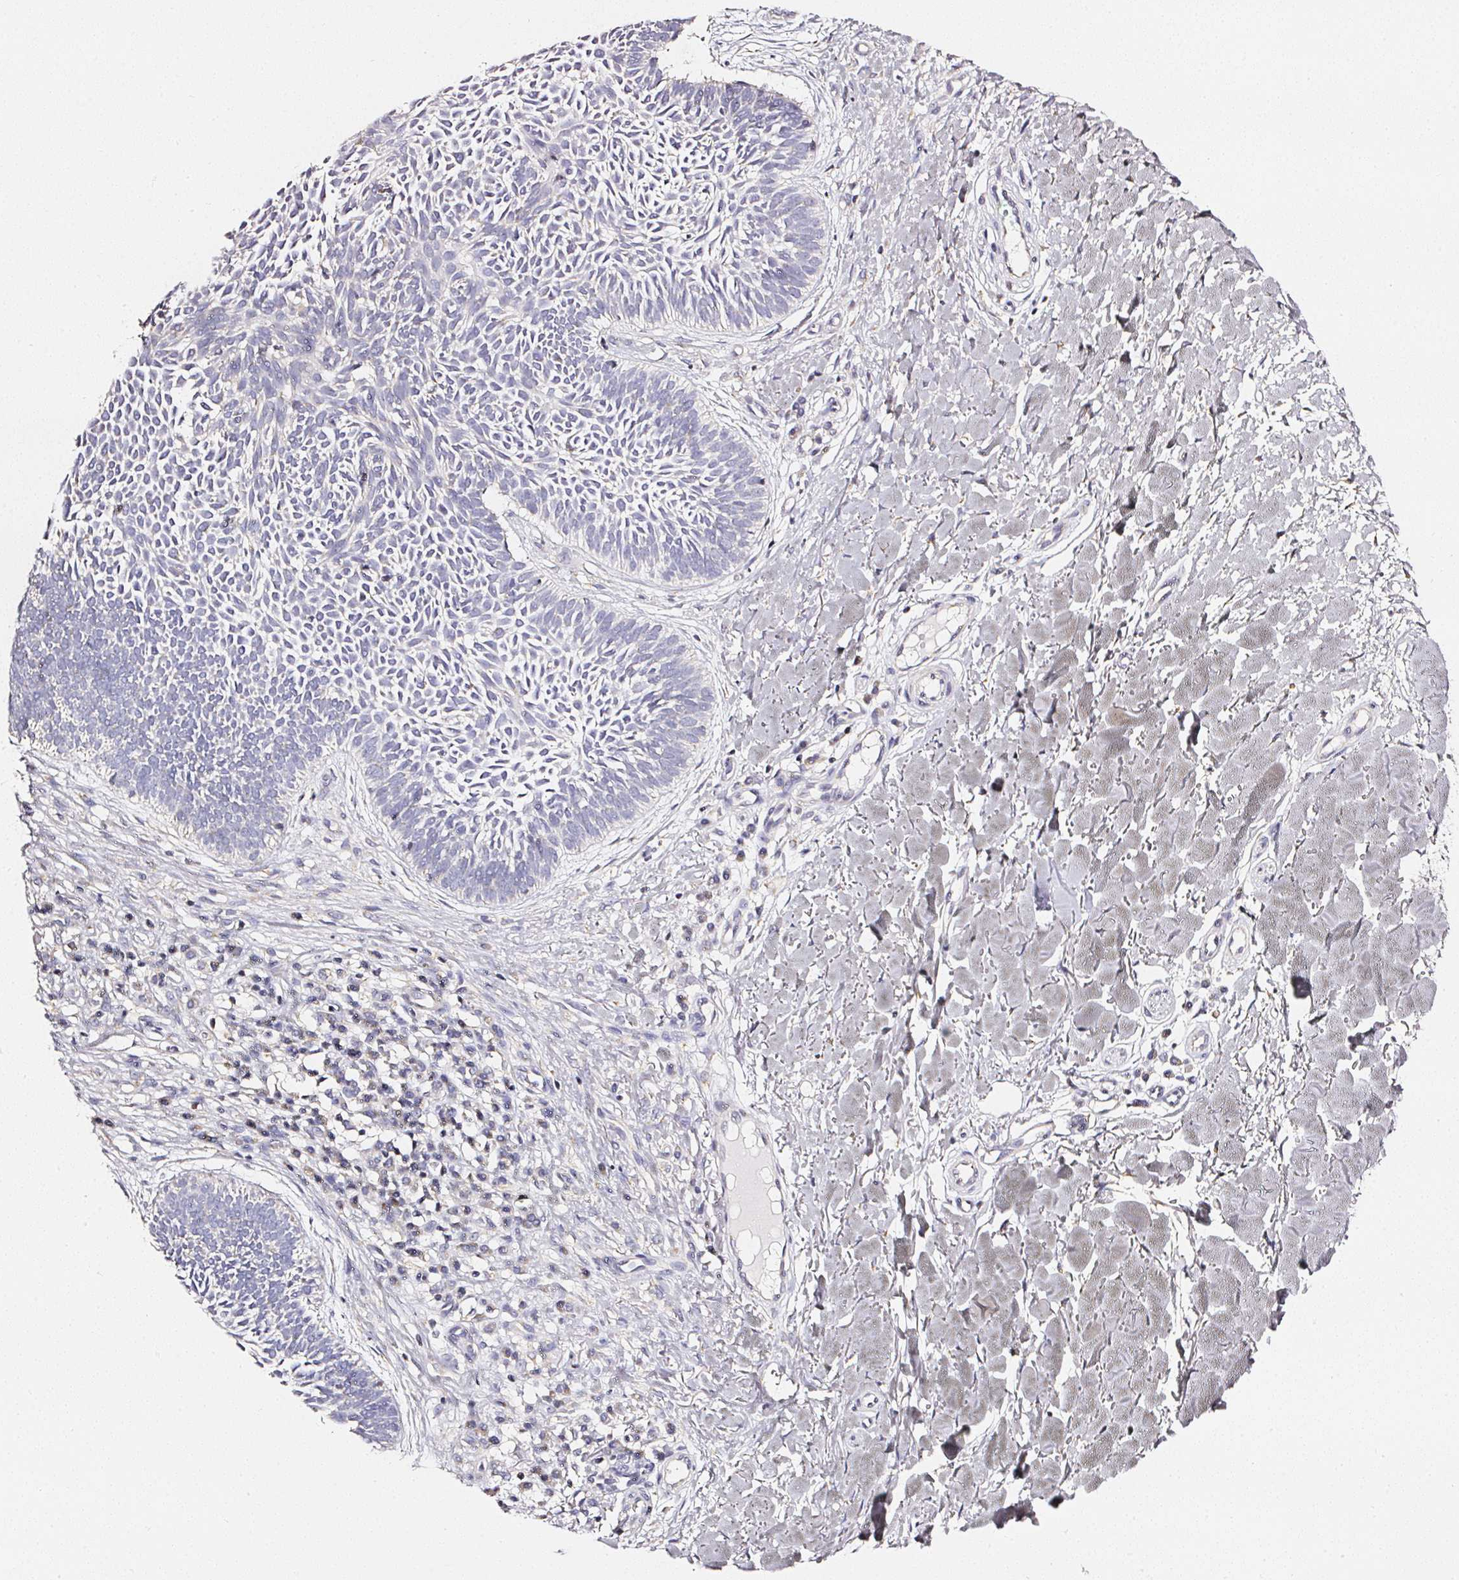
{"staining": {"intensity": "negative", "quantity": "none", "location": "none"}, "tissue": "skin cancer", "cell_type": "Tumor cells", "image_type": "cancer", "snomed": [{"axis": "morphology", "description": "Basal cell carcinoma"}, {"axis": "topography", "description": "Skin"}], "caption": "Immunohistochemistry image of neoplastic tissue: human skin basal cell carcinoma stained with DAB (3,3'-diaminobenzidine) displays no significant protein positivity in tumor cells.", "gene": "NTRK1", "patient": {"sex": "male", "age": 49}}